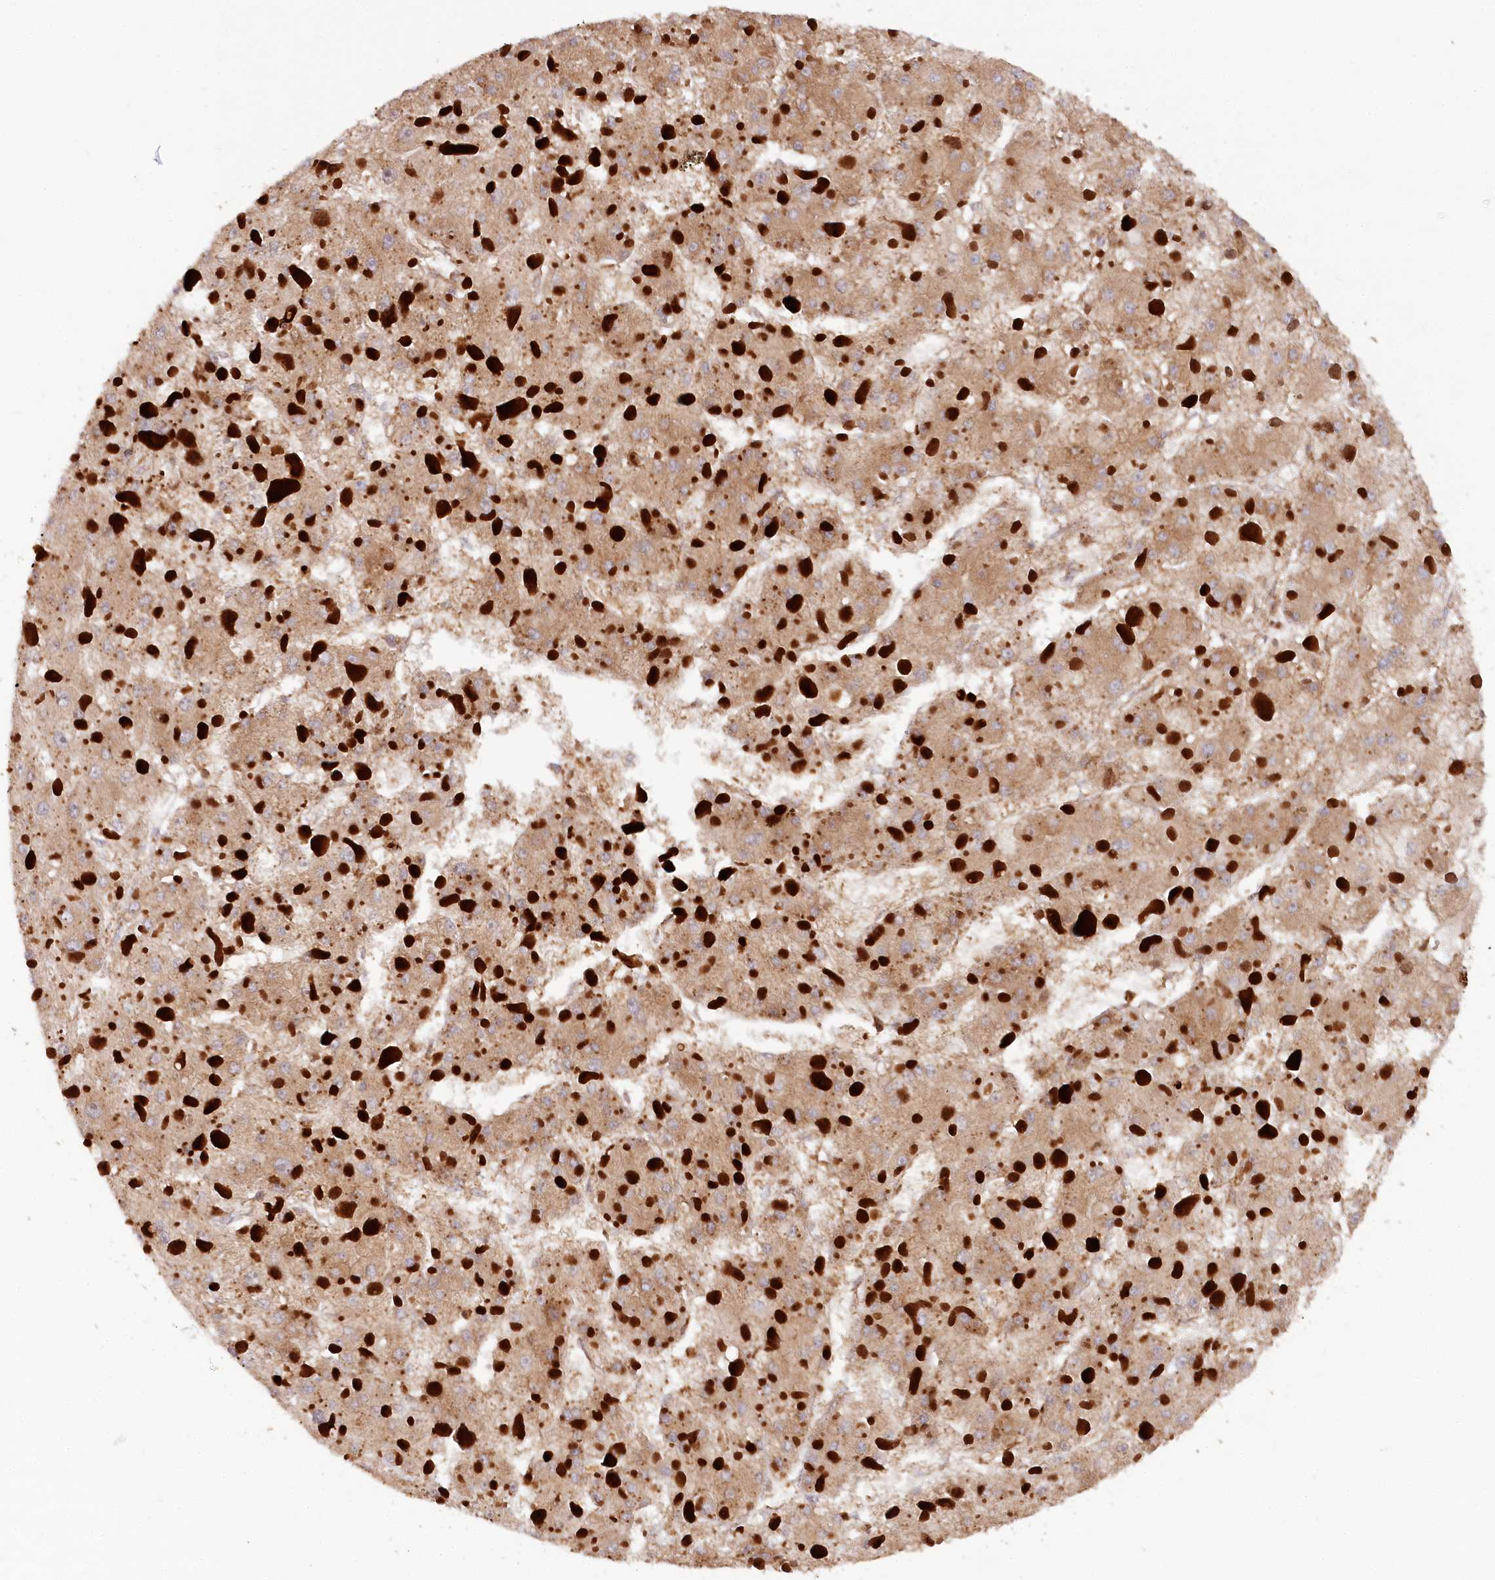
{"staining": {"intensity": "moderate", "quantity": ">75%", "location": "cytoplasmic/membranous"}, "tissue": "liver cancer", "cell_type": "Tumor cells", "image_type": "cancer", "snomed": [{"axis": "morphology", "description": "Carcinoma, Hepatocellular, NOS"}, {"axis": "topography", "description": "Liver"}], "caption": "Human hepatocellular carcinoma (liver) stained for a protein (brown) shows moderate cytoplasmic/membranous positive positivity in about >75% of tumor cells.", "gene": "PAIP2", "patient": {"sex": "female", "age": 73}}